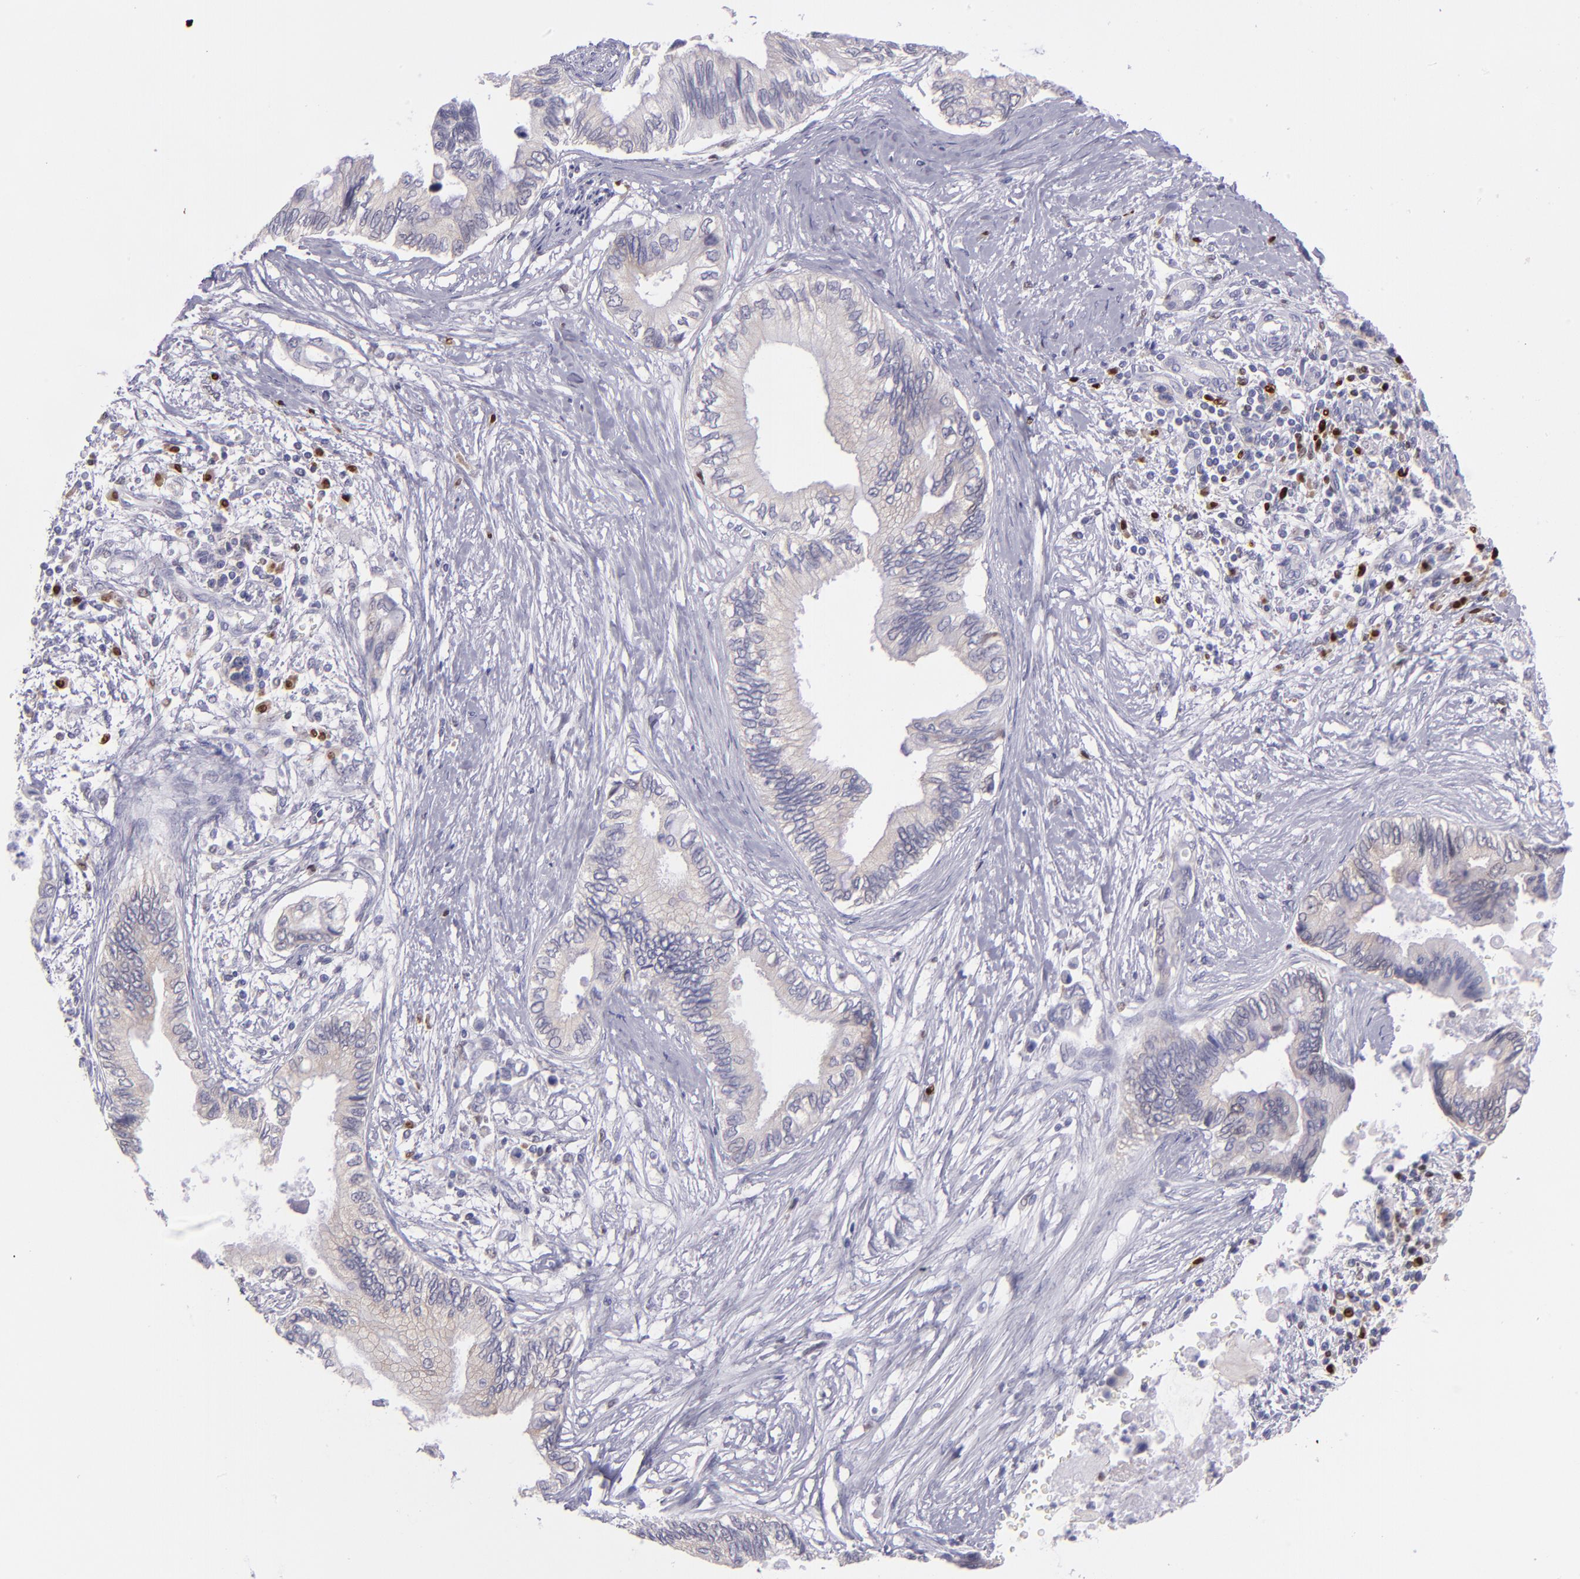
{"staining": {"intensity": "weak", "quantity": "25%-75%", "location": "cytoplasmic/membranous"}, "tissue": "pancreatic cancer", "cell_type": "Tumor cells", "image_type": "cancer", "snomed": [{"axis": "morphology", "description": "Adenocarcinoma, NOS"}, {"axis": "topography", "description": "Pancreas"}], "caption": "Weak cytoplasmic/membranous positivity is seen in approximately 25%-75% of tumor cells in pancreatic adenocarcinoma.", "gene": "IRF8", "patient": {"sex": "female", "age": 66}}